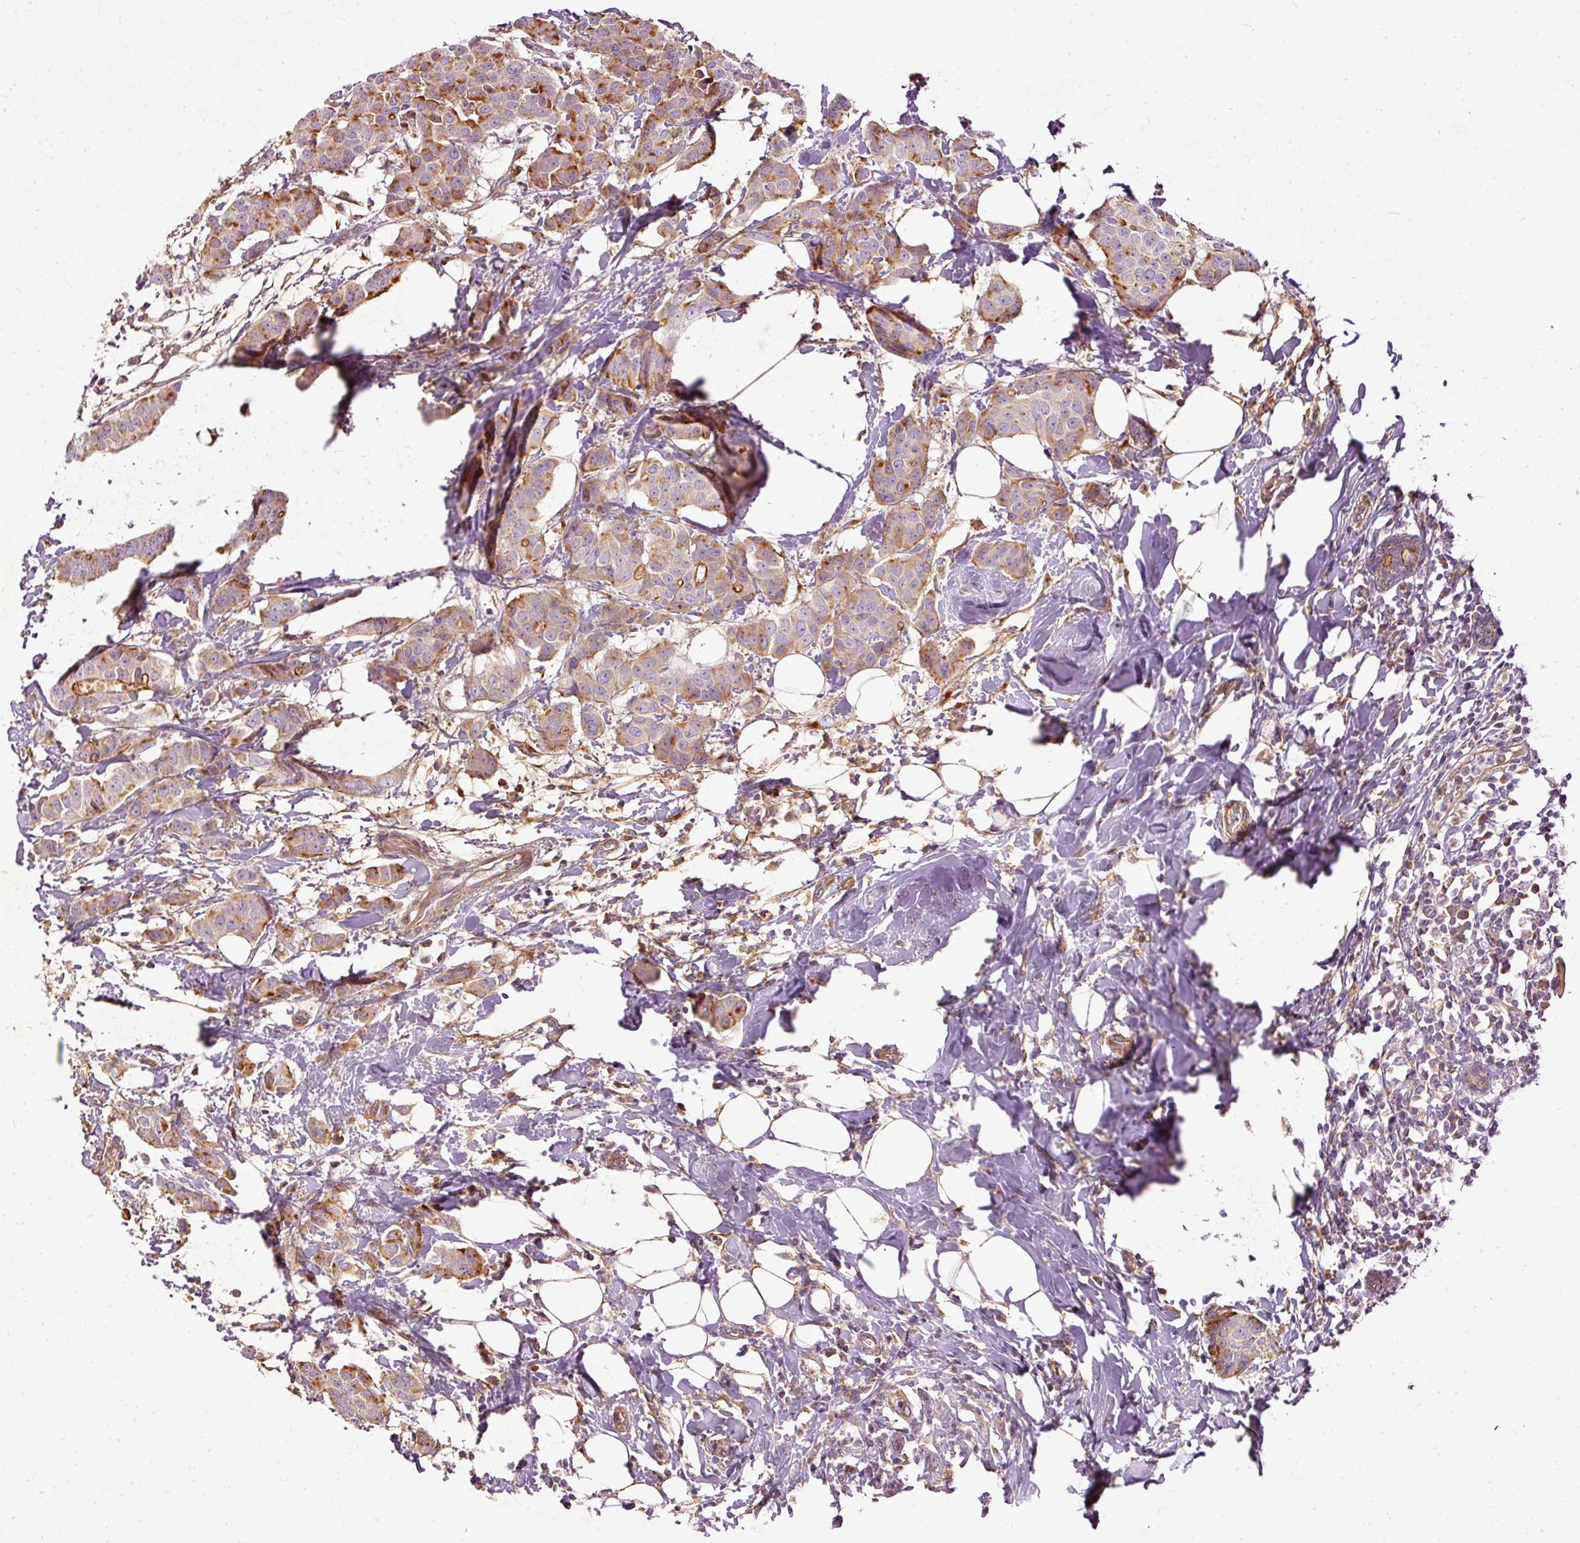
{"staining": {"intensity": "strong", "quantity": "<25%", "location": "cytoplasmic/membranous"}, "tissue": "breast cancer", "cell_type": "Tumor cells", "image_type": "cancer", "snomed": [{"axis": "morphology", "description": "Duct carcinoma"}, {"axis": "topography", "description": "Breast"}], "caption": "A histopathology image of human breast intraductal carcinoma stained for a protein reveals strong cytoplasmic/membranous brown staining in tumor cells.", "gene": "PAQR9", "patient": {"sex": "female", "age": 40}}